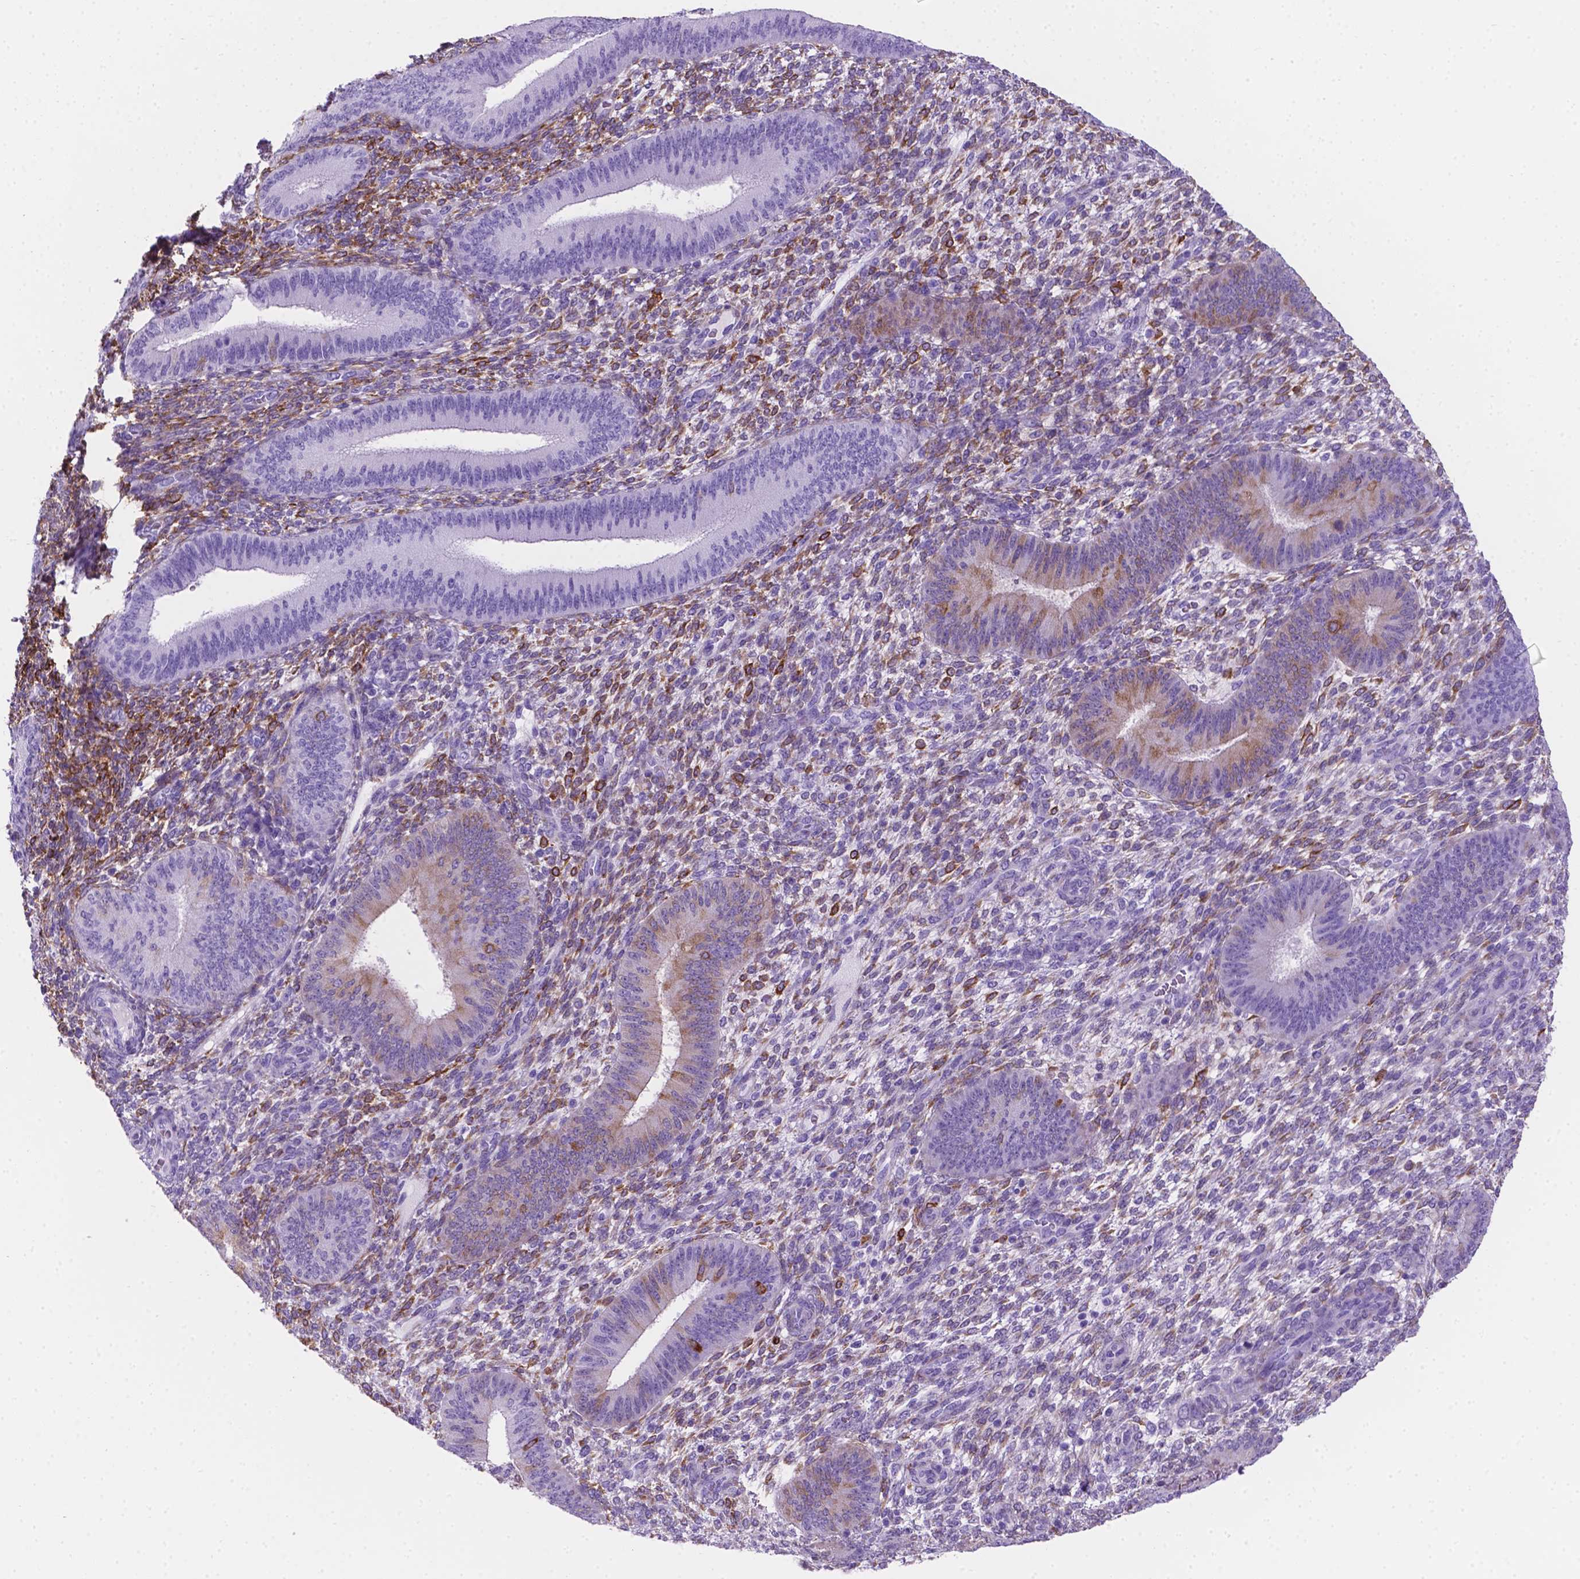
{"staining": {"intensity": "strong", "quantity": "25%-75%", "location": "cytoplasmic/membranous"}, "tissue": "endometrium", "cell_type": "Cells in endometrial stroma", "image_type": "normal", "snomed": [{"axis": "morphology", "description": "Normal tissue, NOS"}, {"axis": "topography", "description": "Endometrium"}], "caption": "Immunohistochemistry (IHC) image of normal endometrium: human endometrium stained using immunohistochemistry displays high levels of strong protein expression localized specifically in the cytoplasmic/membranous of cells in endometrial stroma, appearing as a cytoplasmic/membranous brown color.", "gene": "MACF1", "patient": {"sex": "female", "age": 39}}